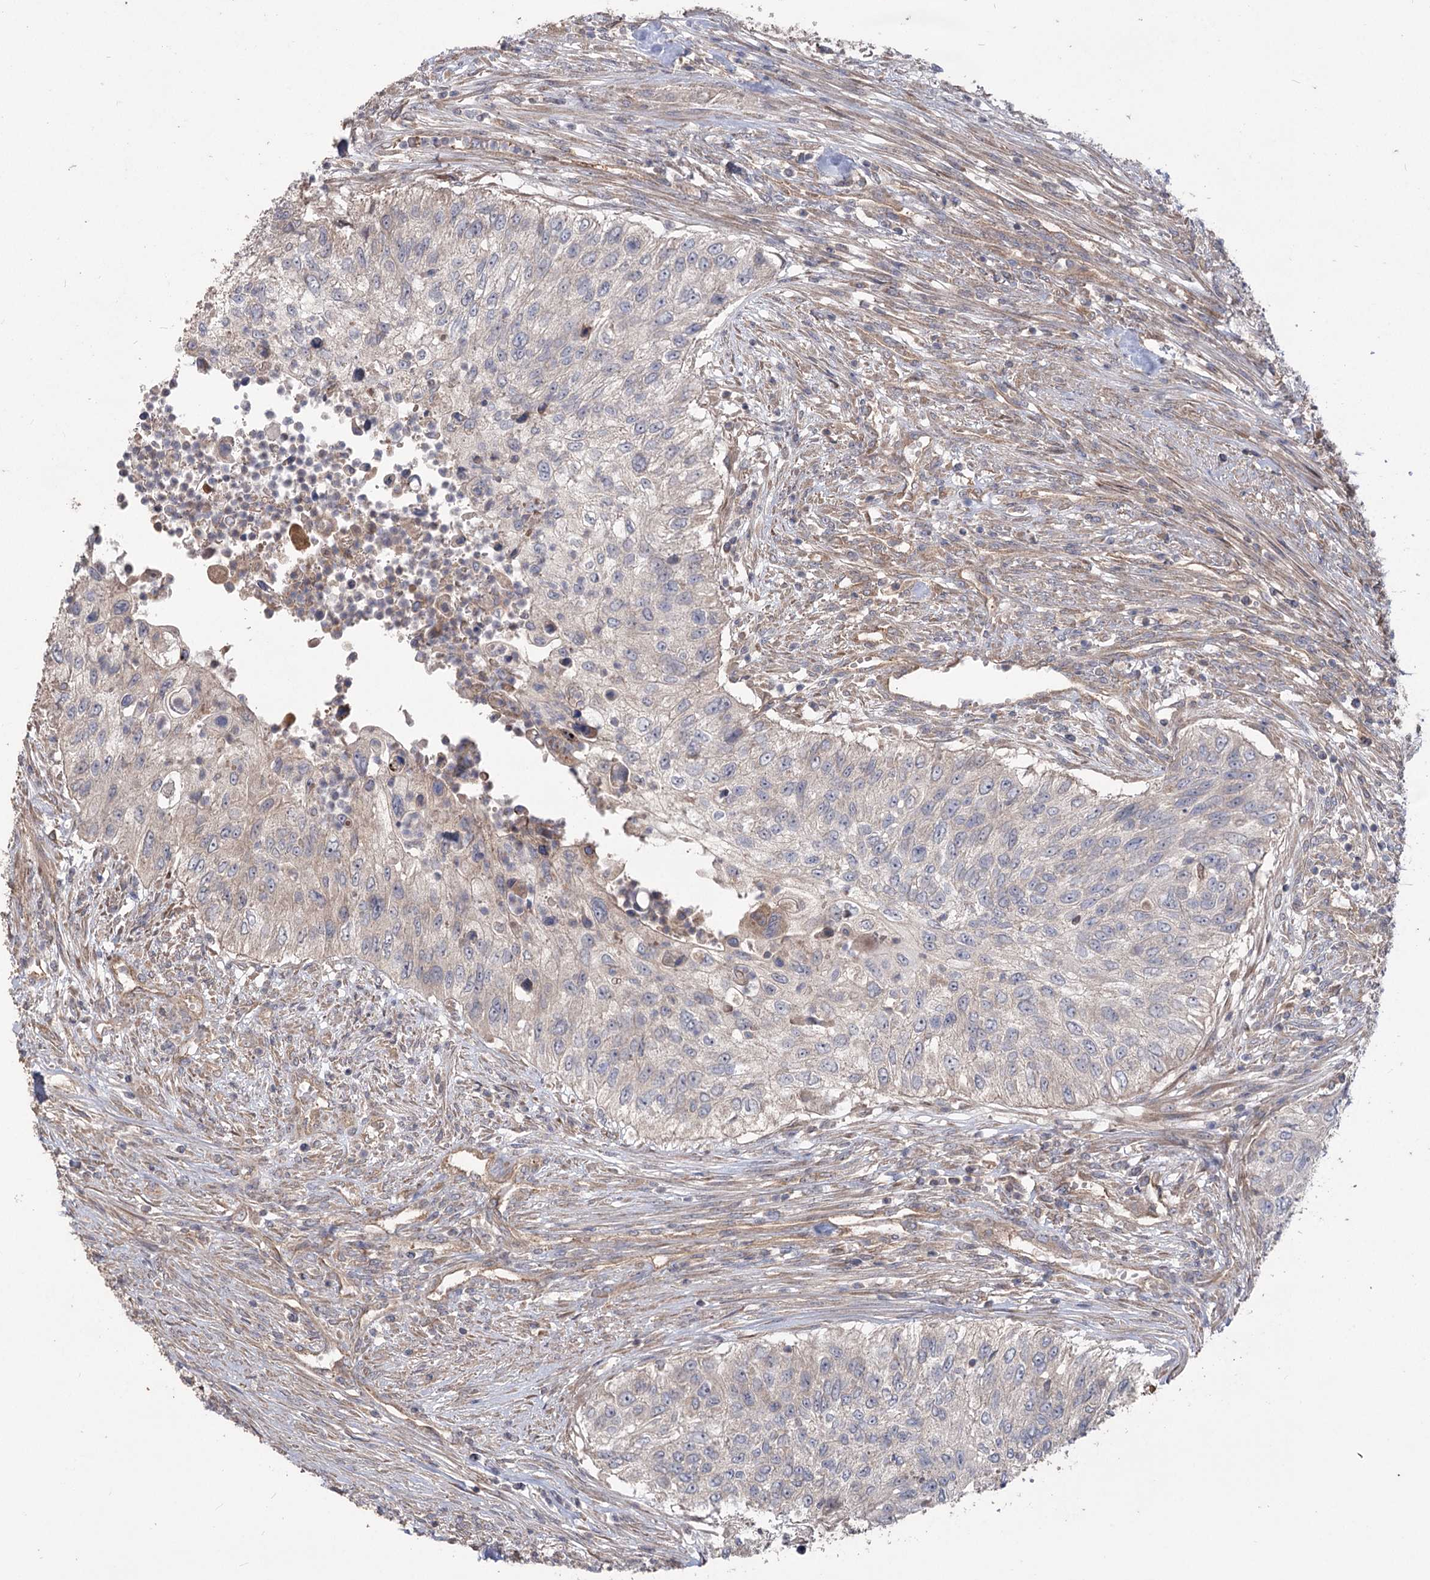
{"staining": {"intensity": "negative", "quantity": "none", "location": "none"}, "tissue": "urothelial cancer", "cell_type": "Tumor cells", "image_type": "cancer", "snomed": [{"axis": "morphology", "description": "Urothelial carcinoma, High grade"}, {"axis": "topography", "description": "Urinary bladder"}], "caption": "Immunohistochemical staining of urothelial cancer exhibits no significant staining in tumor cells. The staining was performed using DAB (3,3'-diaminobenzidine) to visualize the protein expression in brown, while the nuclei were stained in blue with hematoxylin (Magnification: 20x).", "gene": "RIN2", "patient": {"sex": "female", "age": 60}}